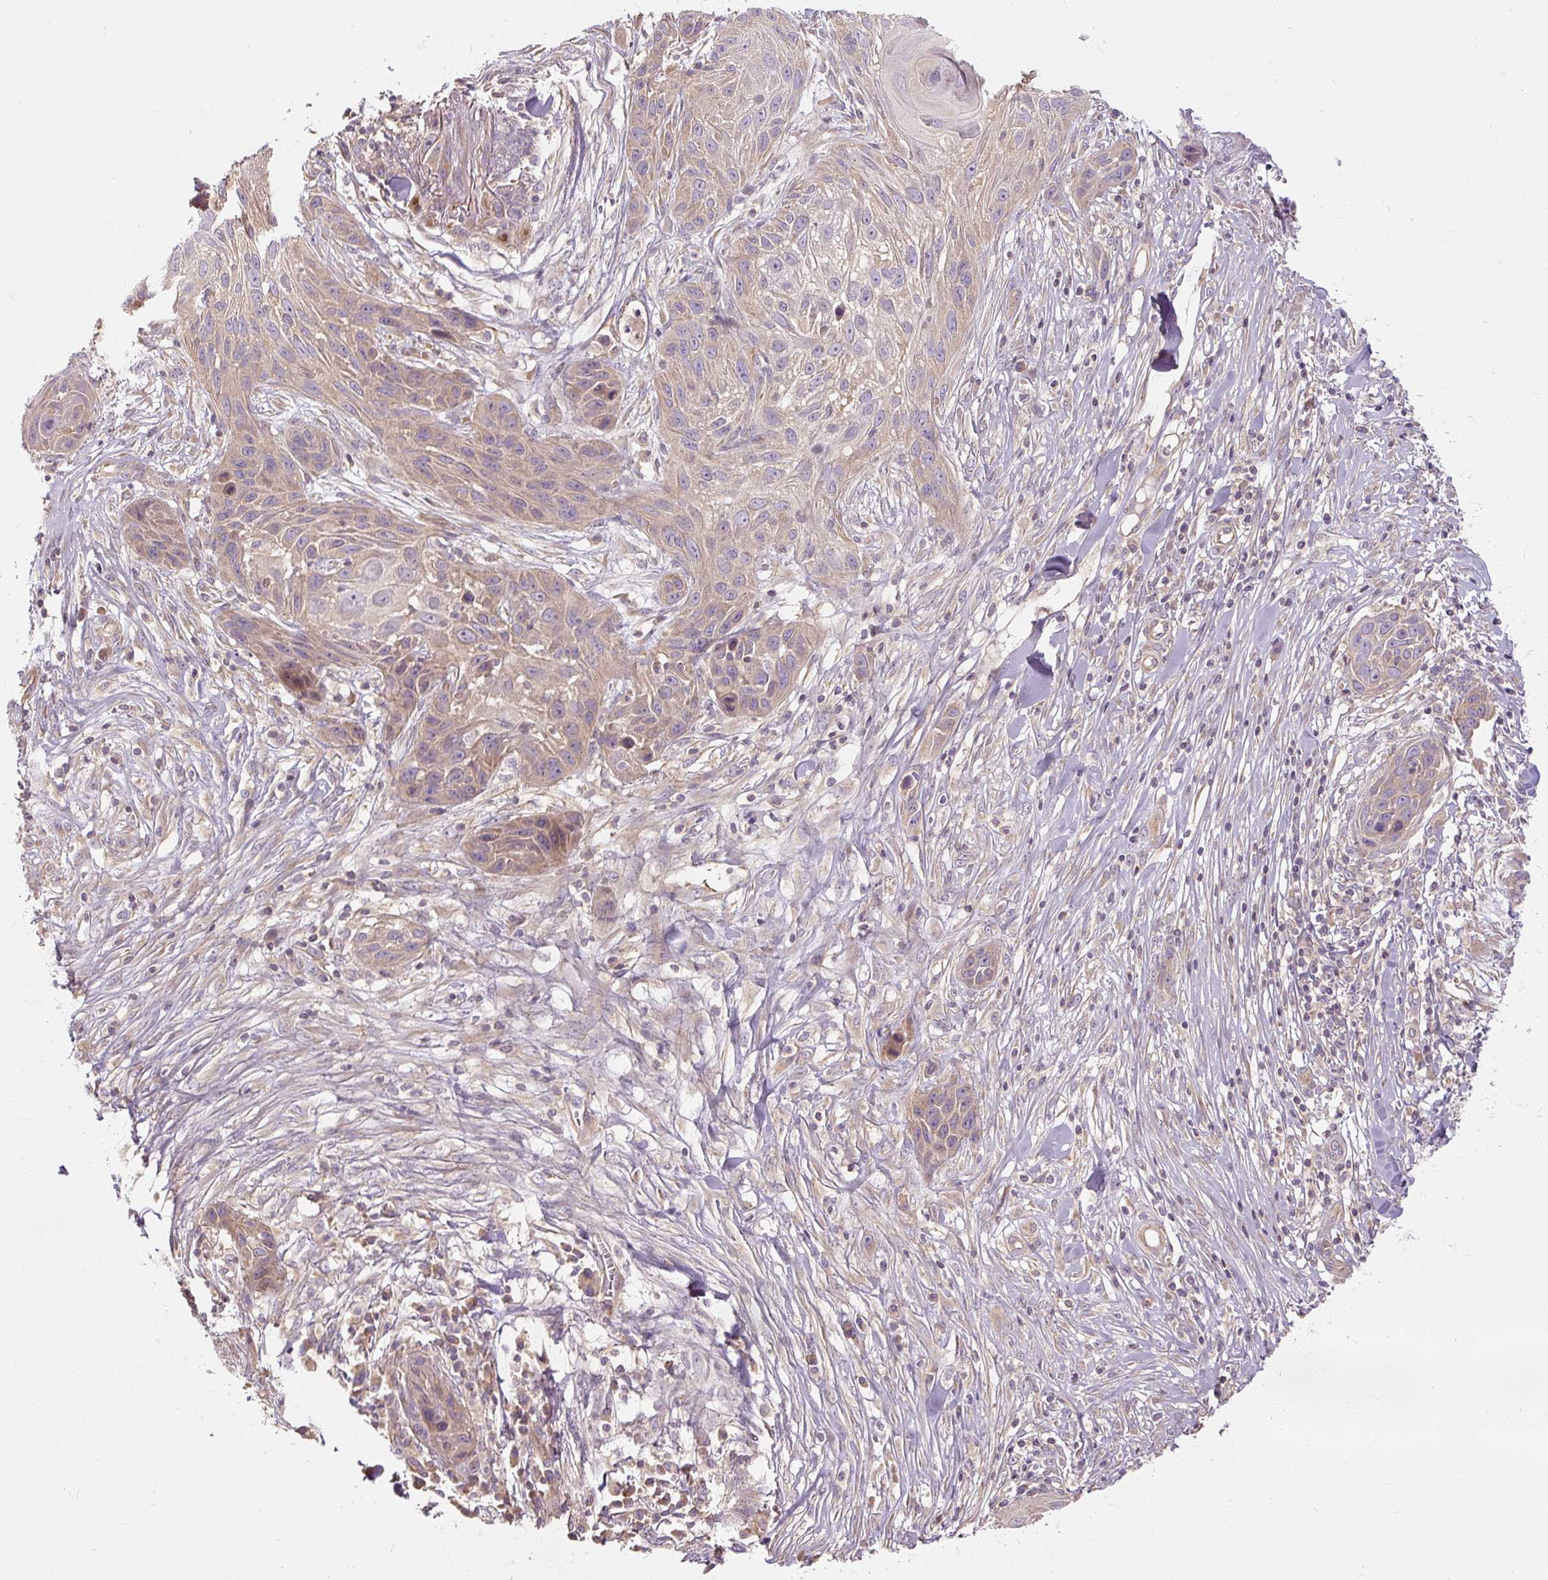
{"staining": {"intensity": "weak", "quantity": "25%-75%", "location": "cytoplasmic/membranous"}, "tissue": "skin cancer", "cell_type": "Tumor cells", "image_type": "cancer", "snomed": [{"axis": "morphology", "description": "Squamous cell carcinoma, NOS"}, {"axis": "topography", "description": "Skin"}, {"axis": "topography", "description": "Vulva"}], "caption": "Weak cytoplasmic/membranous positivity for a protein is appreciated in approximately 25%-75% of tumor cells of skin cancer (squamous cell carcinoma) using immunohistochemistry (IHC).", "gene": "RB1CC1", "patient": {"sex": "female", "age": 83}}